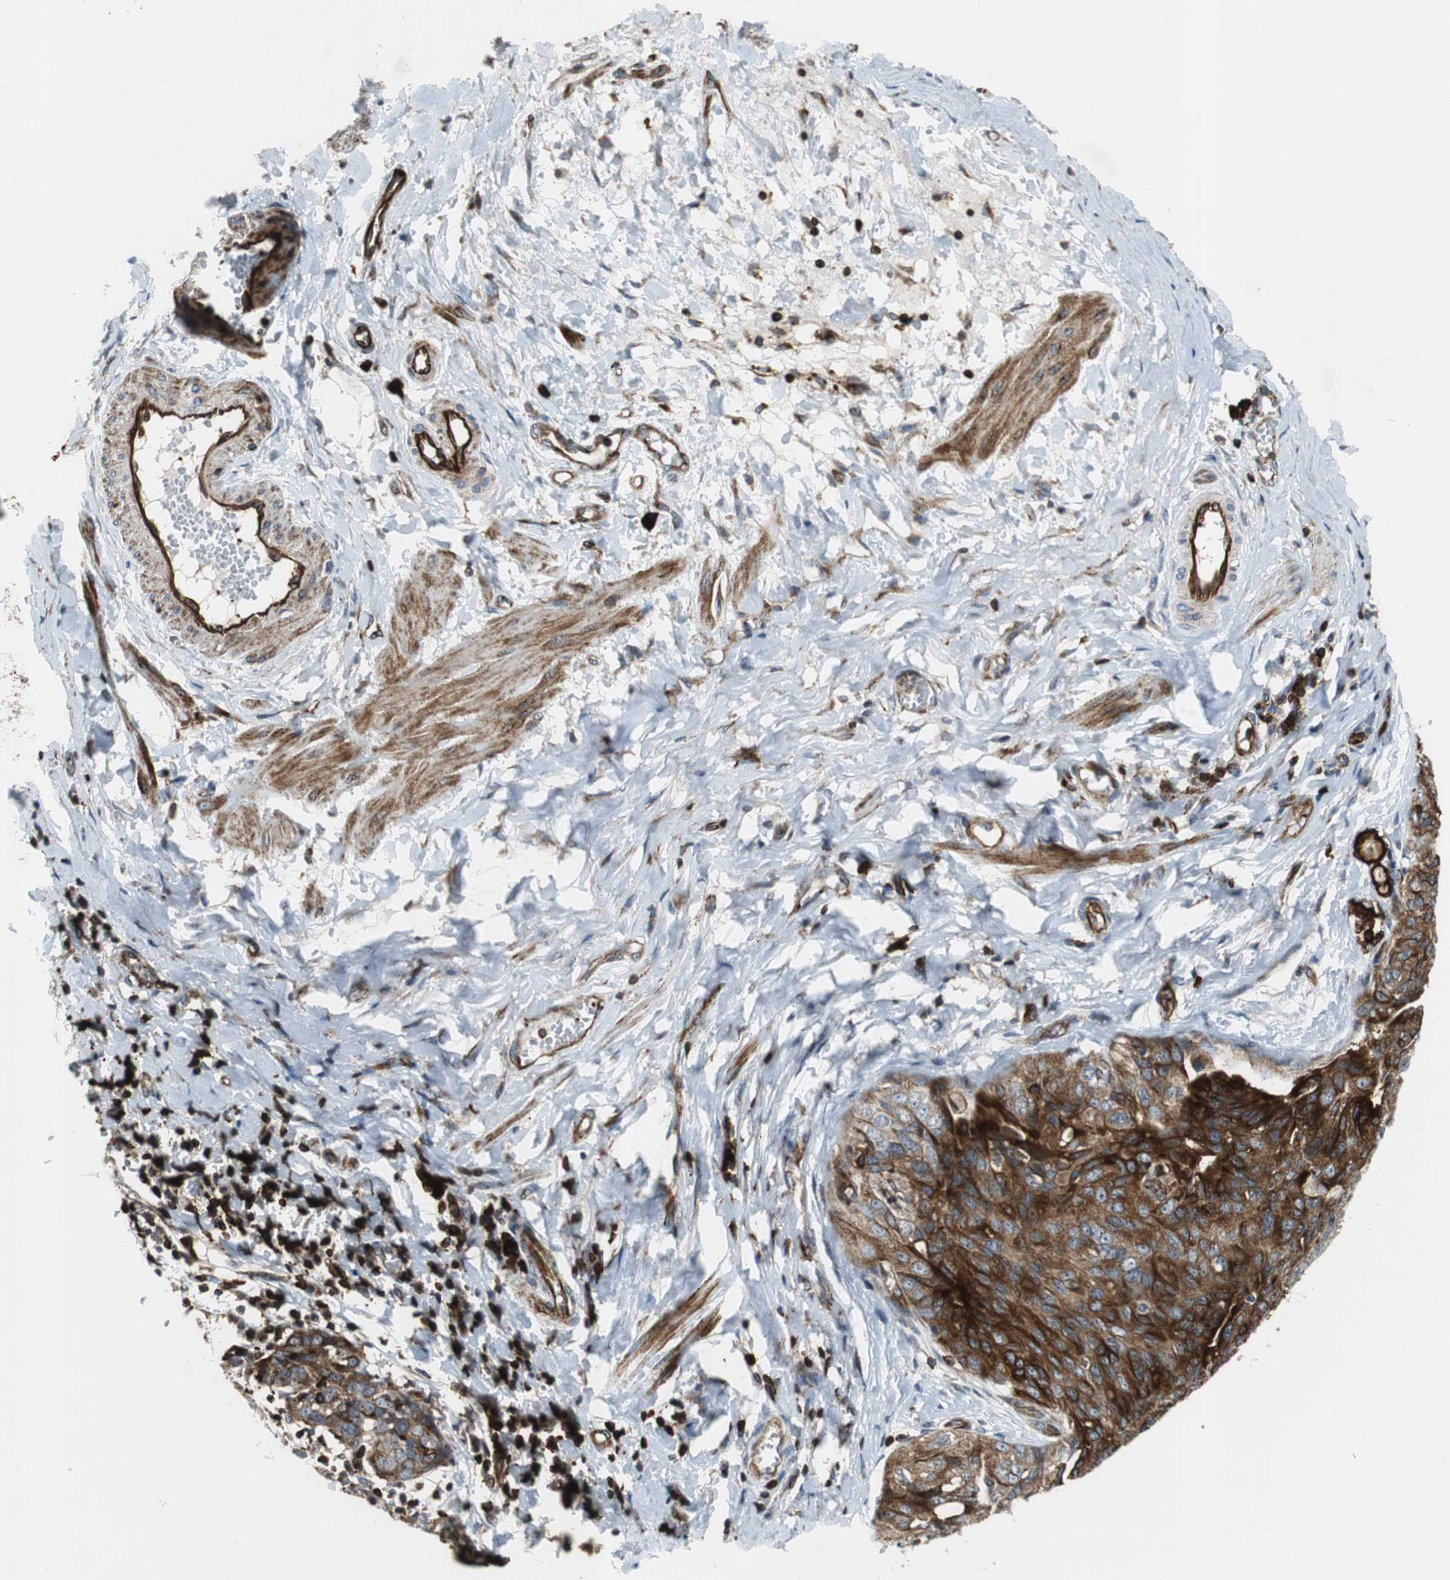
{"staining": {"intensity": "strong", "quantity": ">75%", "location": "cytoplasmic/membranous"}, "tissue": "ovarian cancer", "cell_type": "Tumor cells", "image_type": "cancer", "snomed": [{"axis": "morphology", "description": "Carcinoma, endometroid"}, {"axis": "topography", "description": "Ovary"}], "caption": "Brown immunohistochemical staining in human ovarian cancer shows strong cytoplasmic/membranous expression in about >75% of tumor cells. (IHC, brightfield microscopy, high magnification).", "gene": "TUBA4A", "patient": {"sex": "female", "age": 60}}